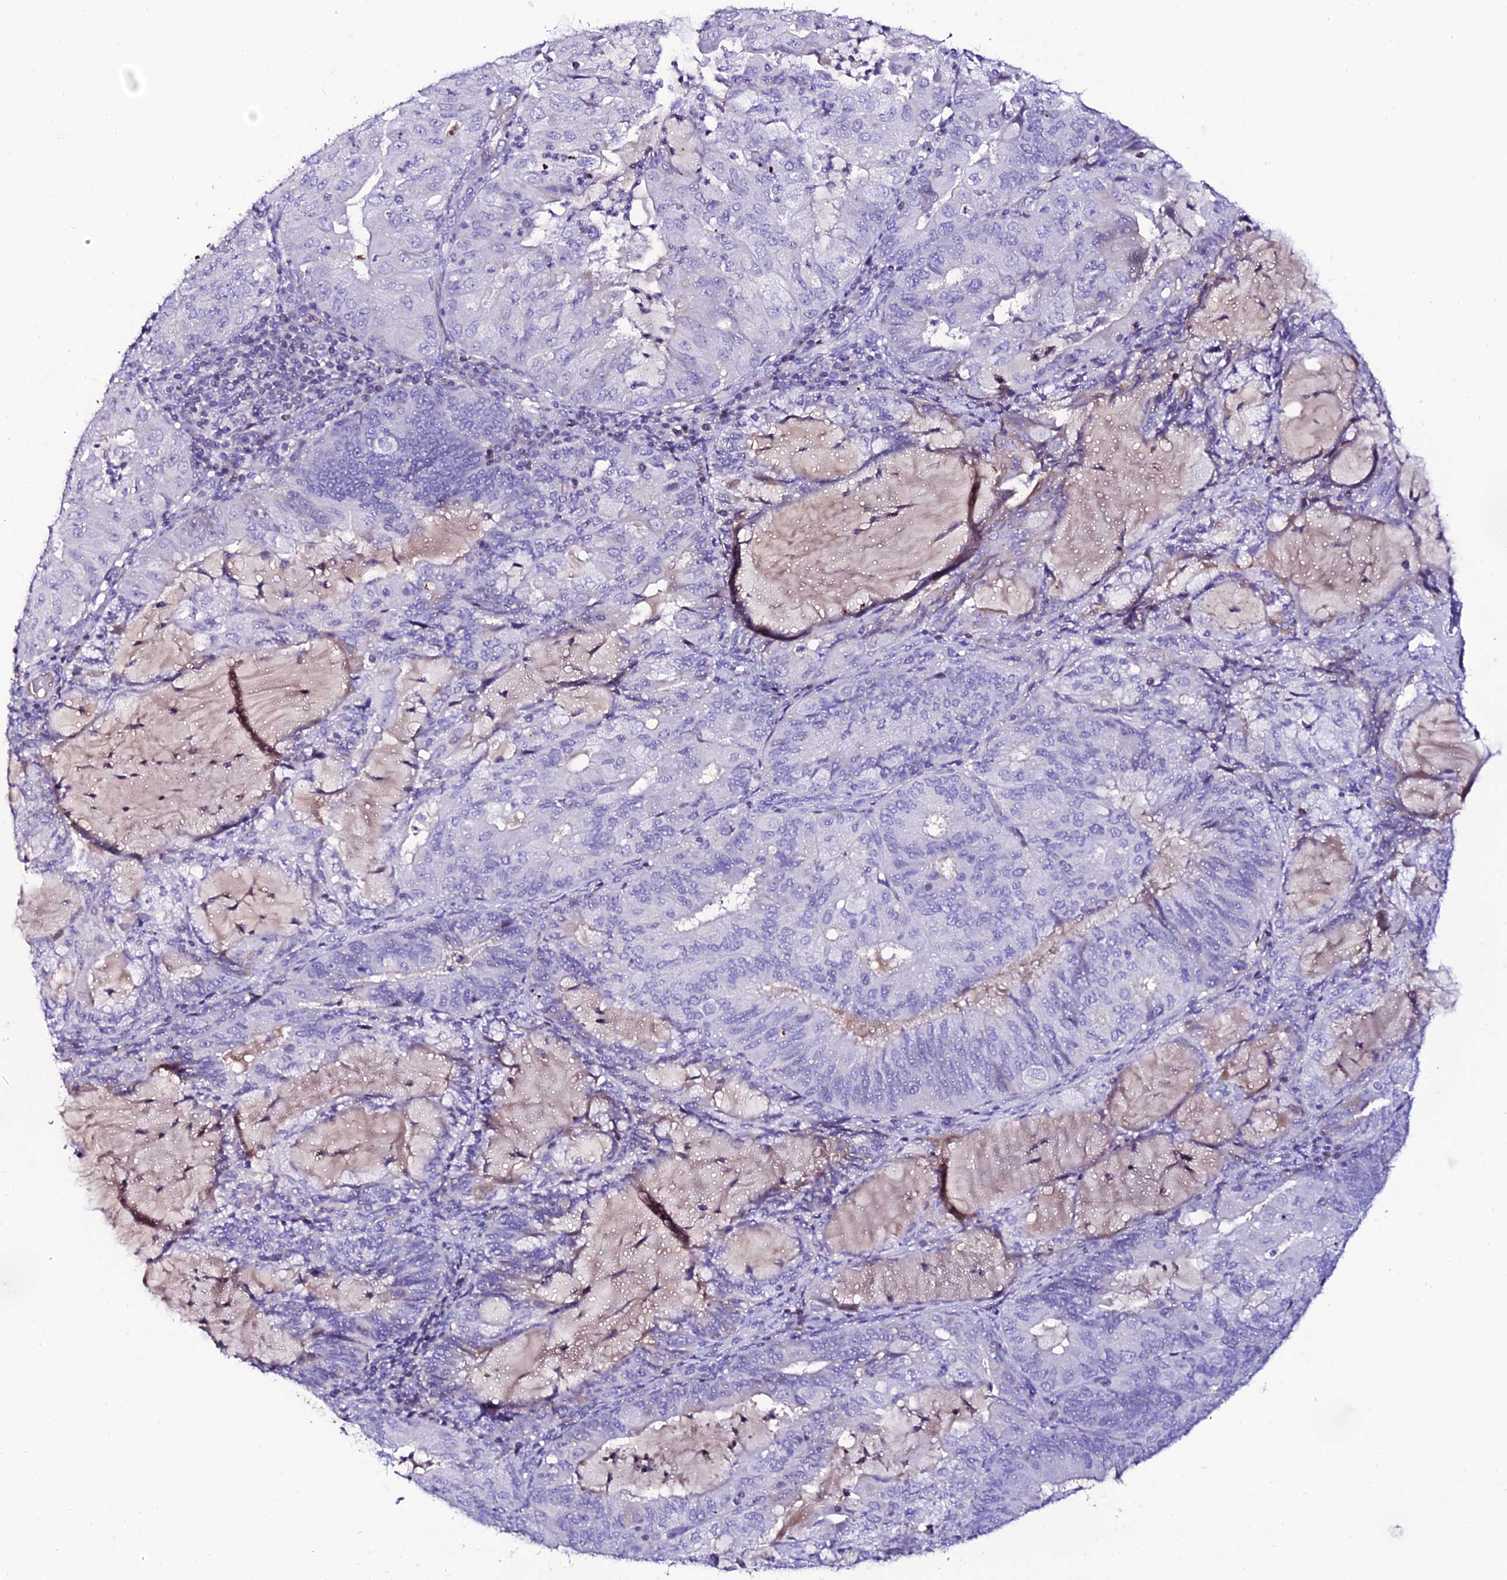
{"staining": {"intensity": "negative", "quantity": "none", "location": "none"}, "tissue": "endometrial cancer", "cell_type": "Tumor cells", "image_type": "cancer", "snomed": [{"axis": "morphology", "description": "Adenocarcinoma, NOS"}, {"axis": "topography", "description": "Endometrium"}], "caption": "Tumor cells are negative for protein expression in human adenocarcinoma (endometrial). (Brightfield microscopy of DAB IHC at high magnification).", "gene": "DEFB132", "patient": {"sex": "female", "age": 81}}